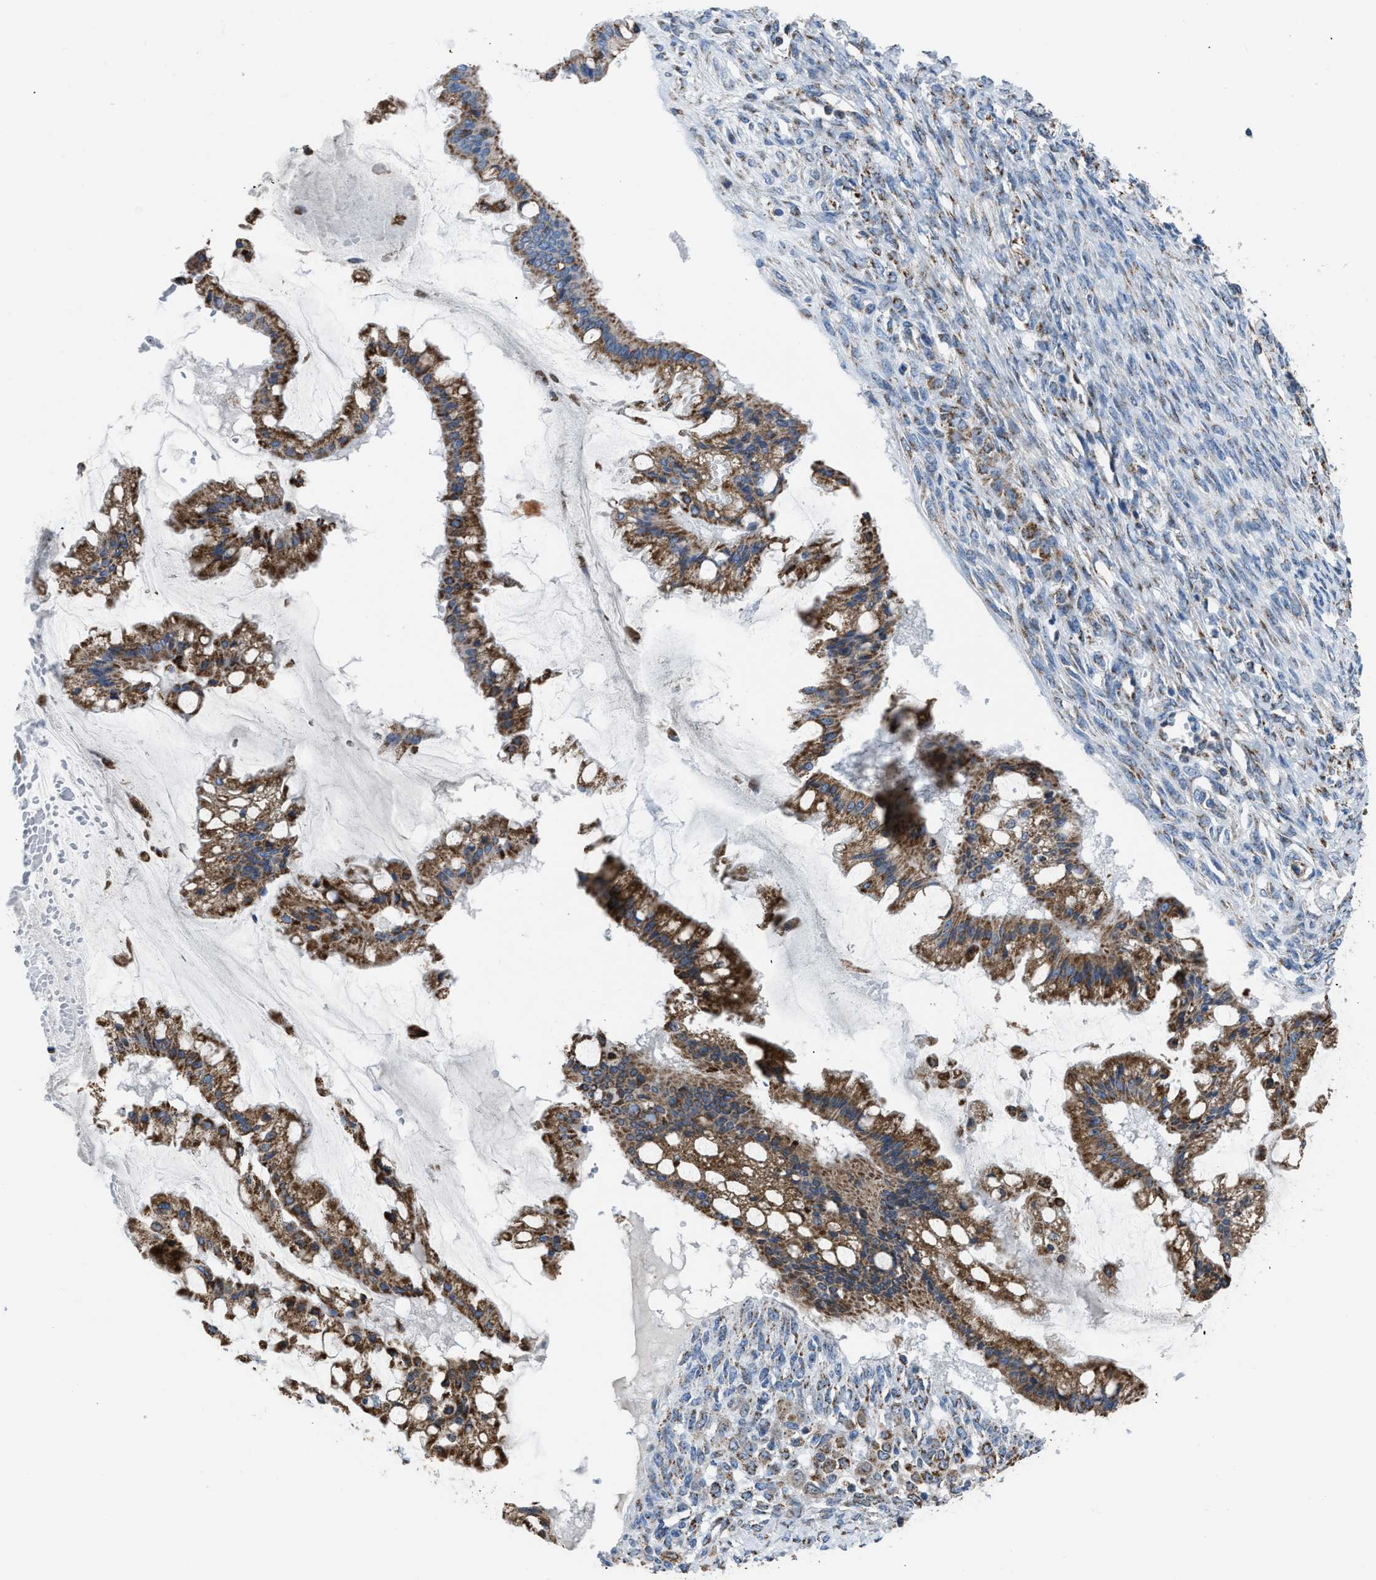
{"staining": {"intensity": "moderate", "quantity": ">75%", "location": "cytoplasmic/membranous"}, "tissue": "ovarian cancer", "cell_type": "Tumor cells", "image_type": "cancer", "snomed": [{"axis": "morphology", "description": "Cystadenocarcinoma, mucinous, NOS"}, {"axis": "topography", "description": "Ovary"}], "caption": "Immunohistochemistry (IHC) micrograph of neoplastic tissue: human ovarian cancer stained using IHC exhibits medium levels of moderate protein expression localized specifically in the cytoplasmic/membranous of tumor cells, appearing as a cytoplasmic/membranous brown color.", "gene": "ETFB", "patient": {"sex": "female", "age": 73}}